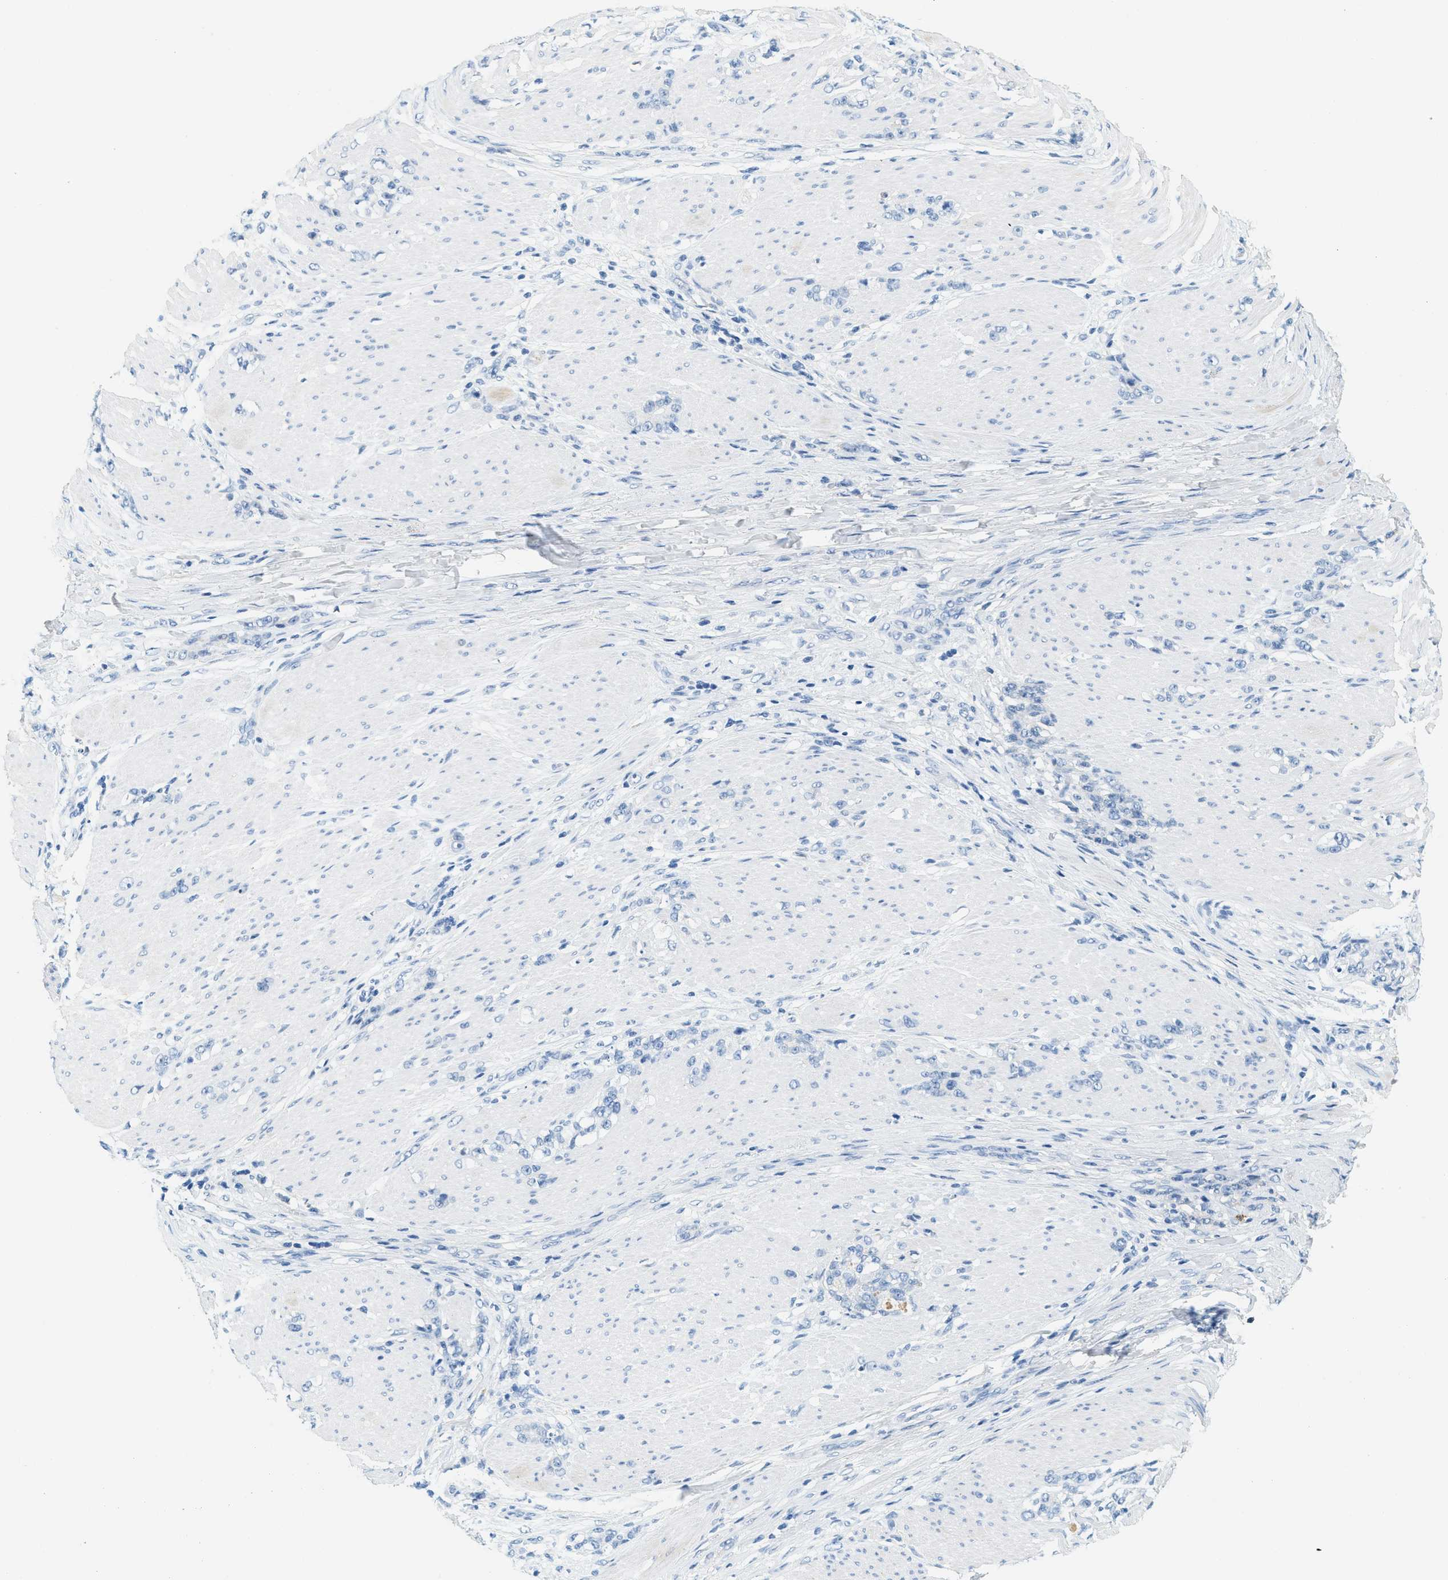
{"staining": {"intensity": "negative", "quantity": "none", "location": "none"}, "tissue": "stomach cancer", "cell_type": "Tumor cells", "image_type": "cancer", "snomed": [{"axis": "morphology", "description": "Adenocarcinoma, NOS"}, {"axis": "topography", "description": "Stomach, lower"}], "caption": "Image shows no significant protein staining in tumor cells of stomach cancer (adenocarcinoma).", "gene": "LCN2", "patient": {"sex": "male", "age": 88}}